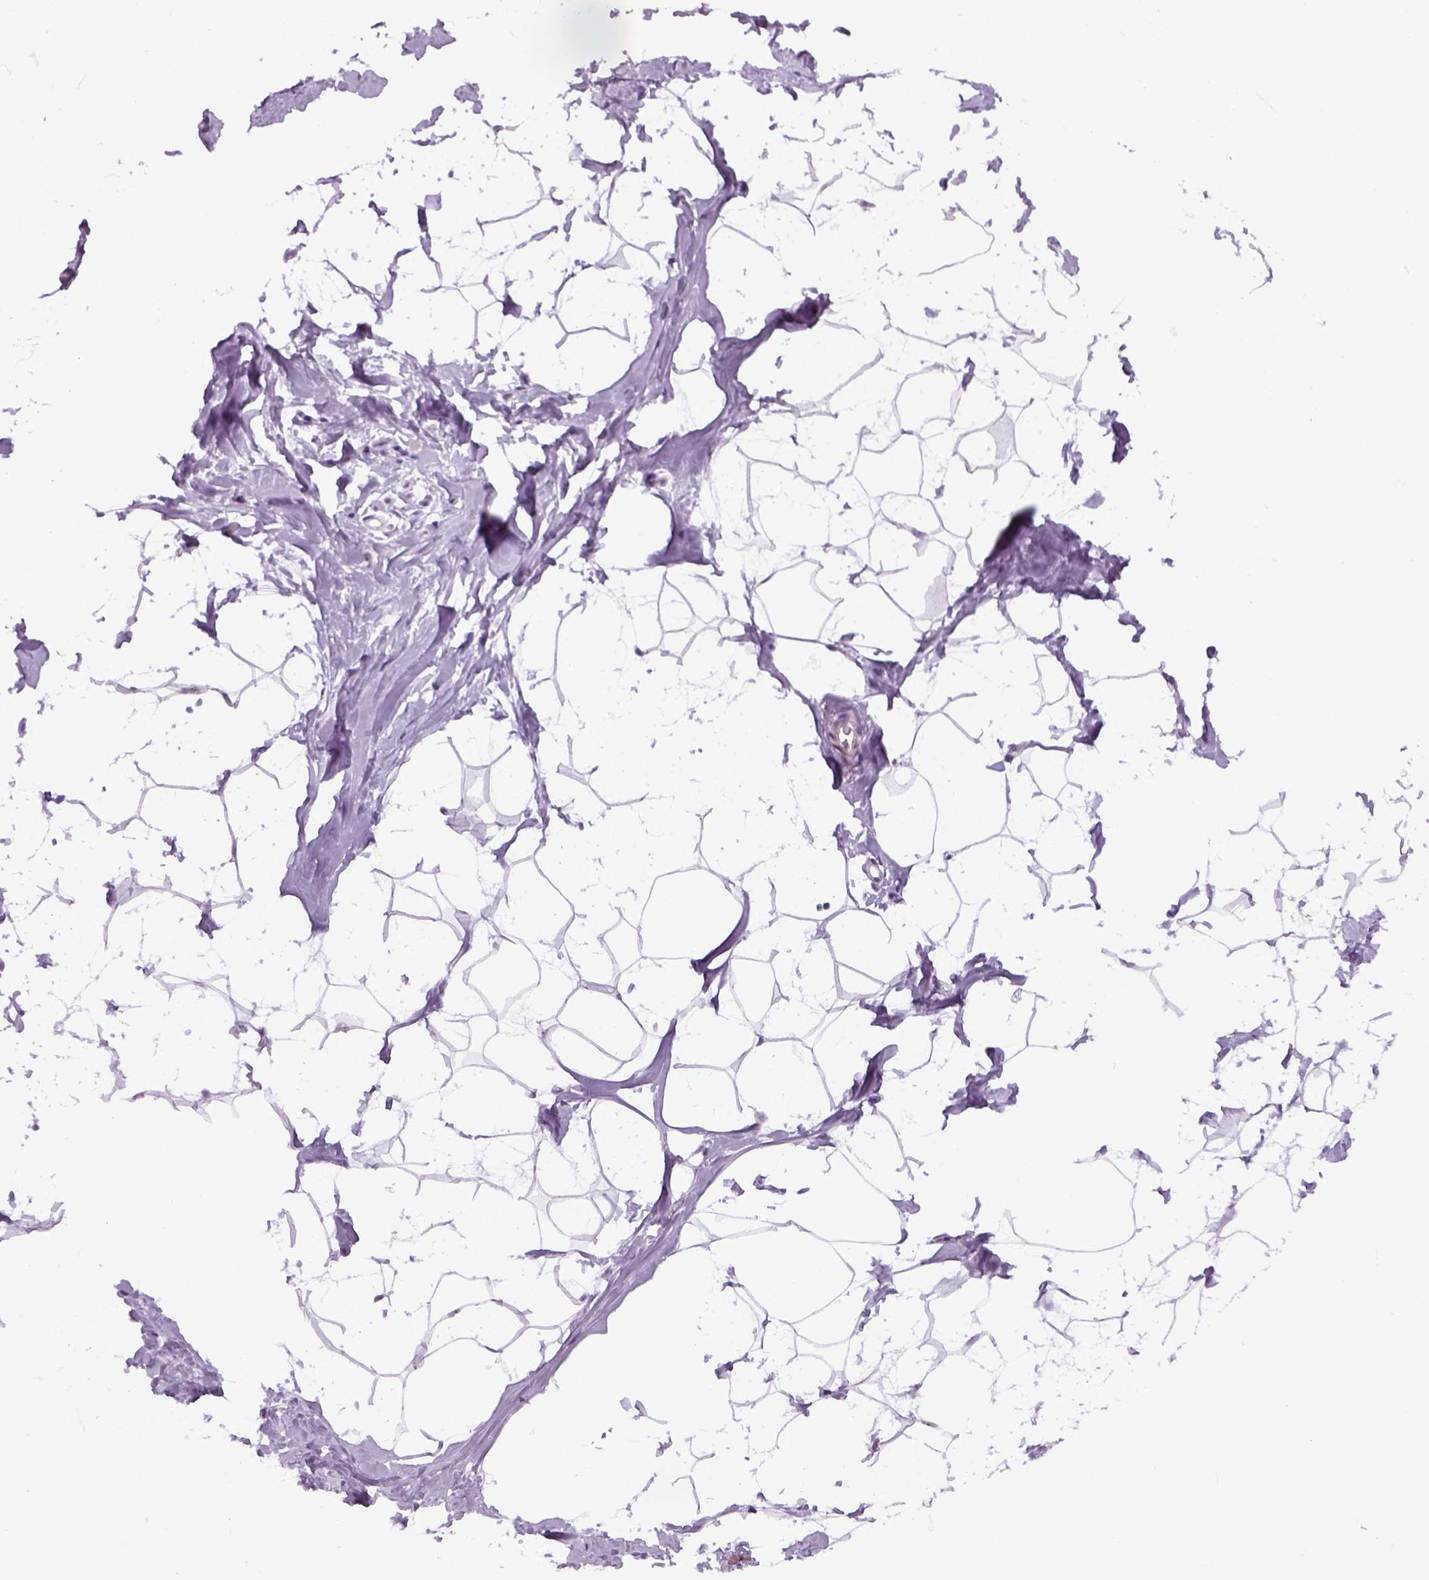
{"staining": {"intensity": "negative", "quantity": "none", "location": "none"}, "tissue": "breast", "cell_type": "Adipocytes", "image_type": "normal", "snomed": [{"axis": "morphology", "description": "Normal tissue, NOS"}, {"axis": "topography", "description": "Breast"}], "caption": "High power microscopy image of an immunohistochemistry histopathology image of unremarkable breast, revealing no significant expression in adipocytes.", "gene": "ZNF865", "patient": {"sex": "female", "age": 32}}